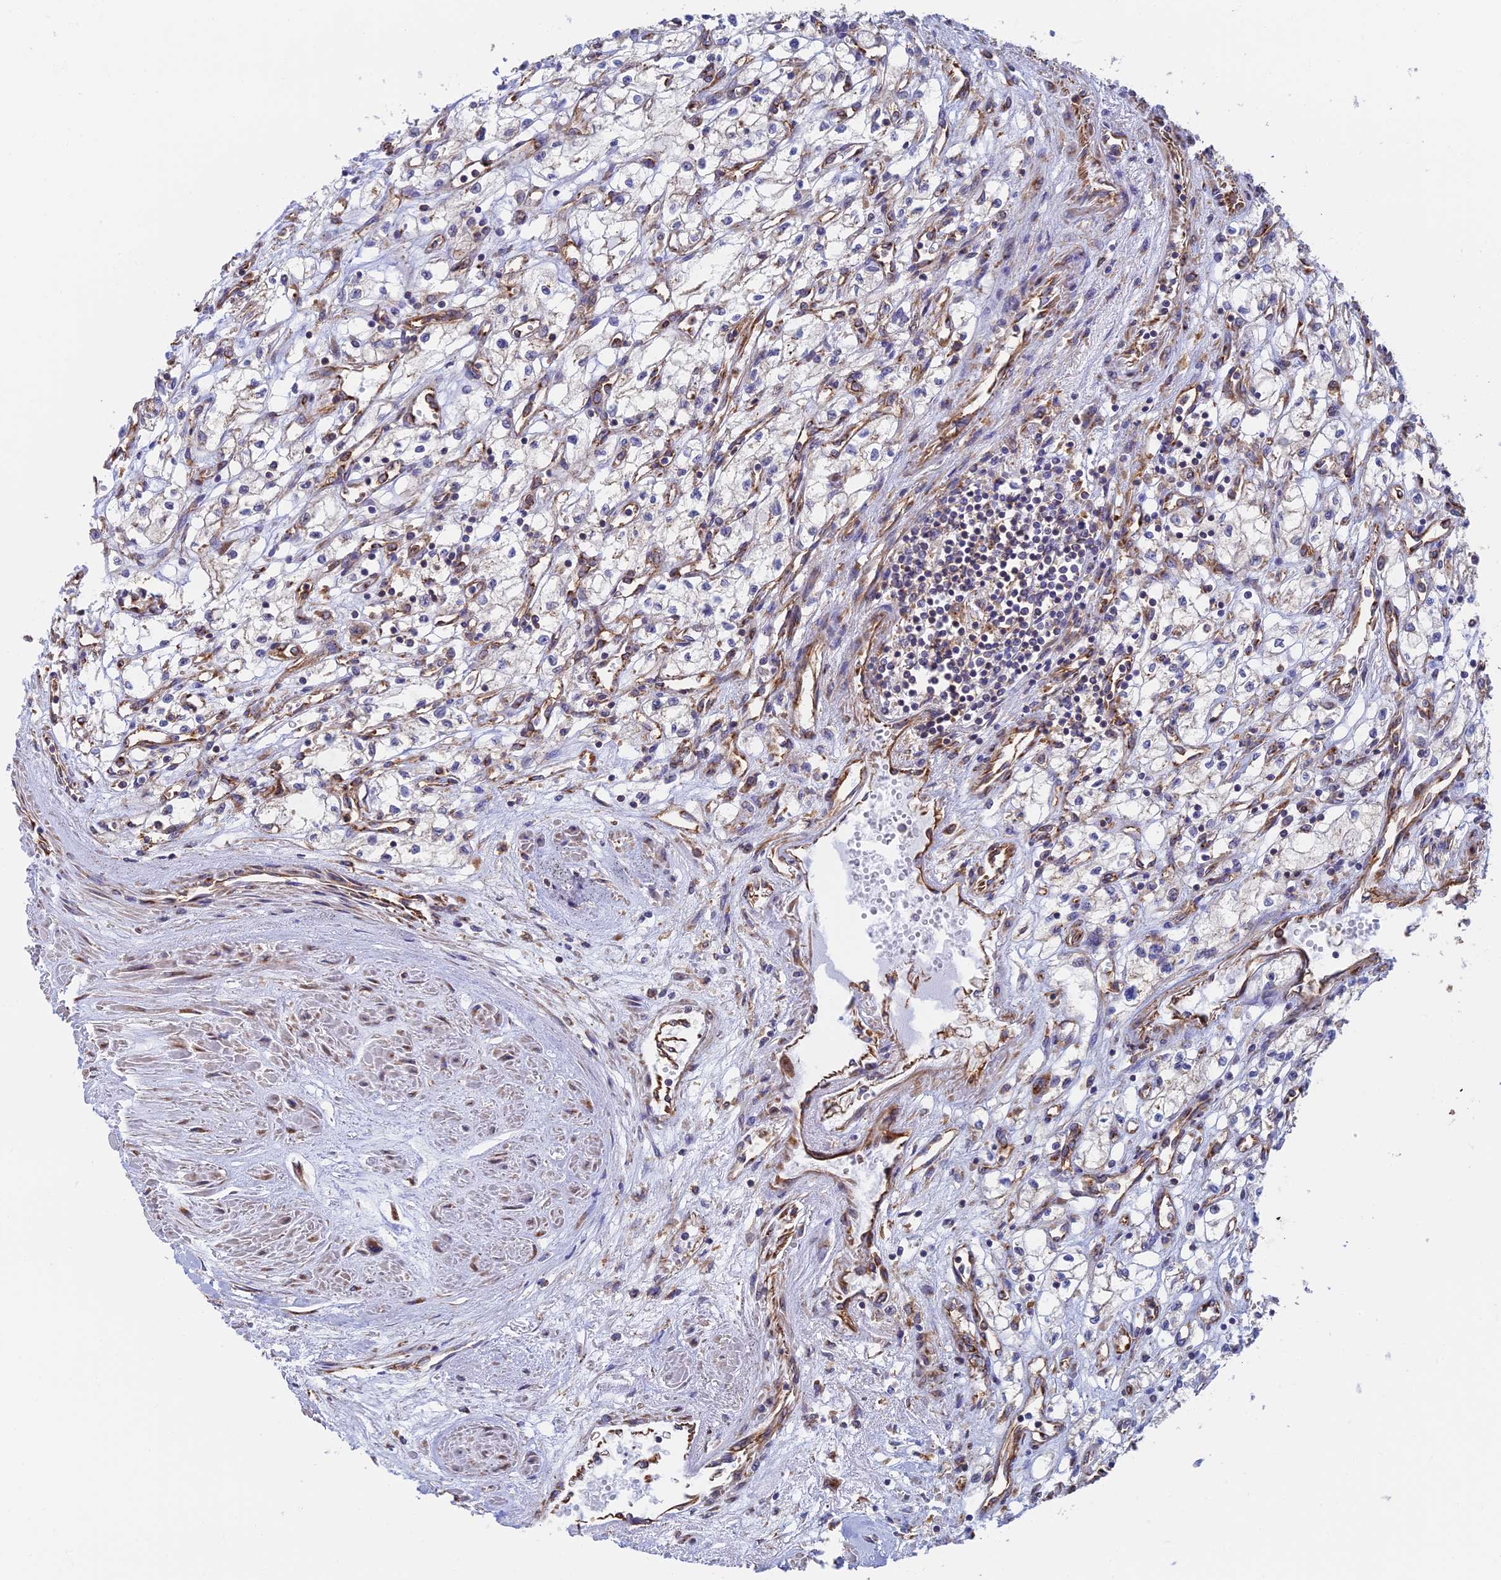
{"staining": {"intensity": "negative", "quantity": "none", "location": "none"}, "tissue": "renal cancer", "cell_type": "Tumor cells", "image_type": "cancer", "snomed": [{"axis": "morphology", "description": "Adenocarcinoma, NOS"}, {"axis": "topography", "description": "Kidney"}], "caption": "Tumor cells show no significant protein expression in renal adenocarcinoma. (DAB IHC visualized using brightfield microscopy, high magnification).", "gene": "DCTN2", "patient": {"sex": "male", "age": 59}}